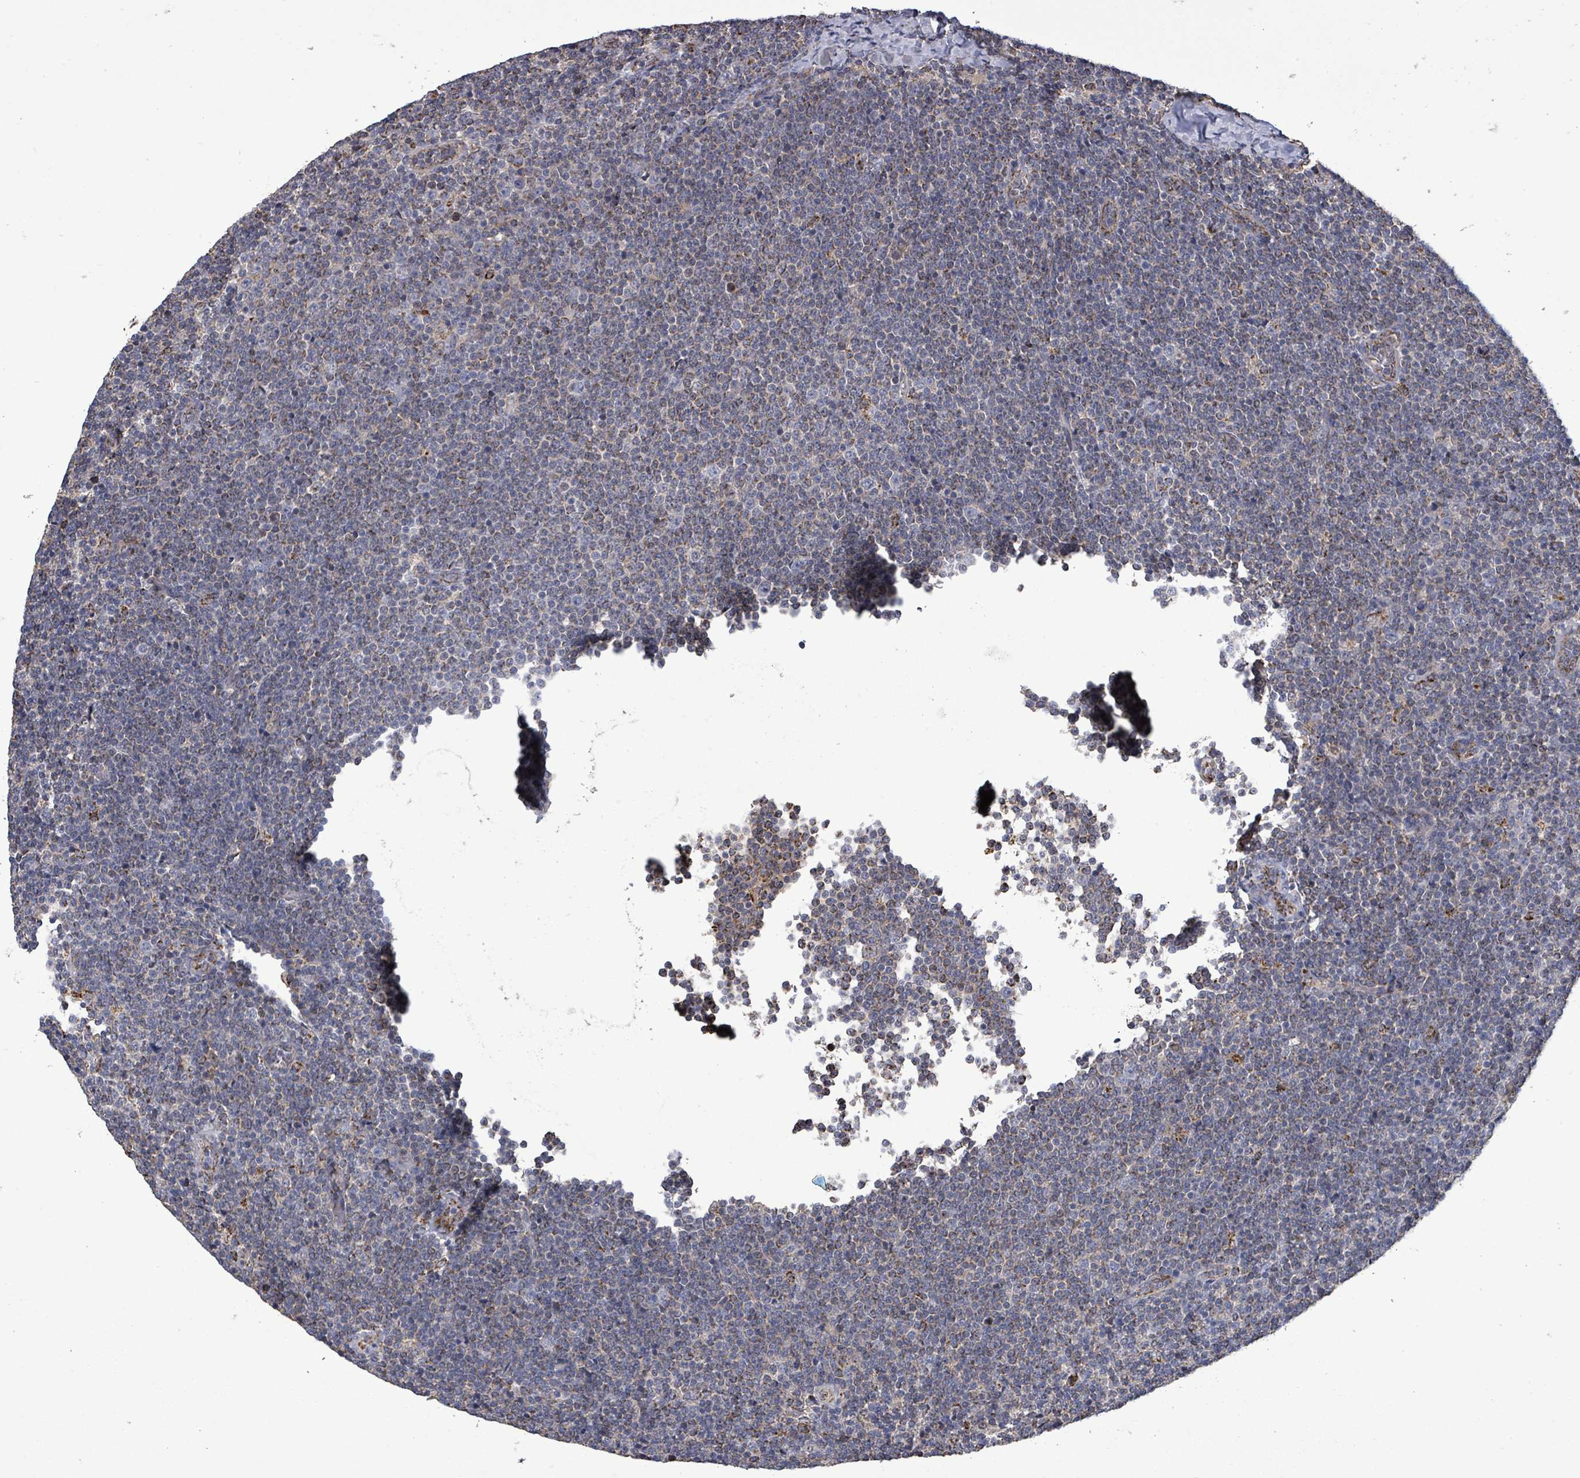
{"staining": {"intensity": "moderate", "quantity": "<25%", "location": "cytoplasmic/membranous"}, "tissue": "lymphoma", "cell_type": "Tumor cells", "image_type": "cancer", "snomed": [{"axis": "morphology", "description": "Malignant lymphoma, non-Hodgkin's type, Low grade"}, {"axis": "topography", "description": "Lymph node"}], "caption": "Immunohistochemistry (IHC) of low-grade malignant lymphoma, non-Hodgkin's type shows low levels of moderate cytoplasmic/membranous staining in about <25% of tumor cells.", "gene": "MTMR12", "patient": {"sex": "male", "age": 48}}